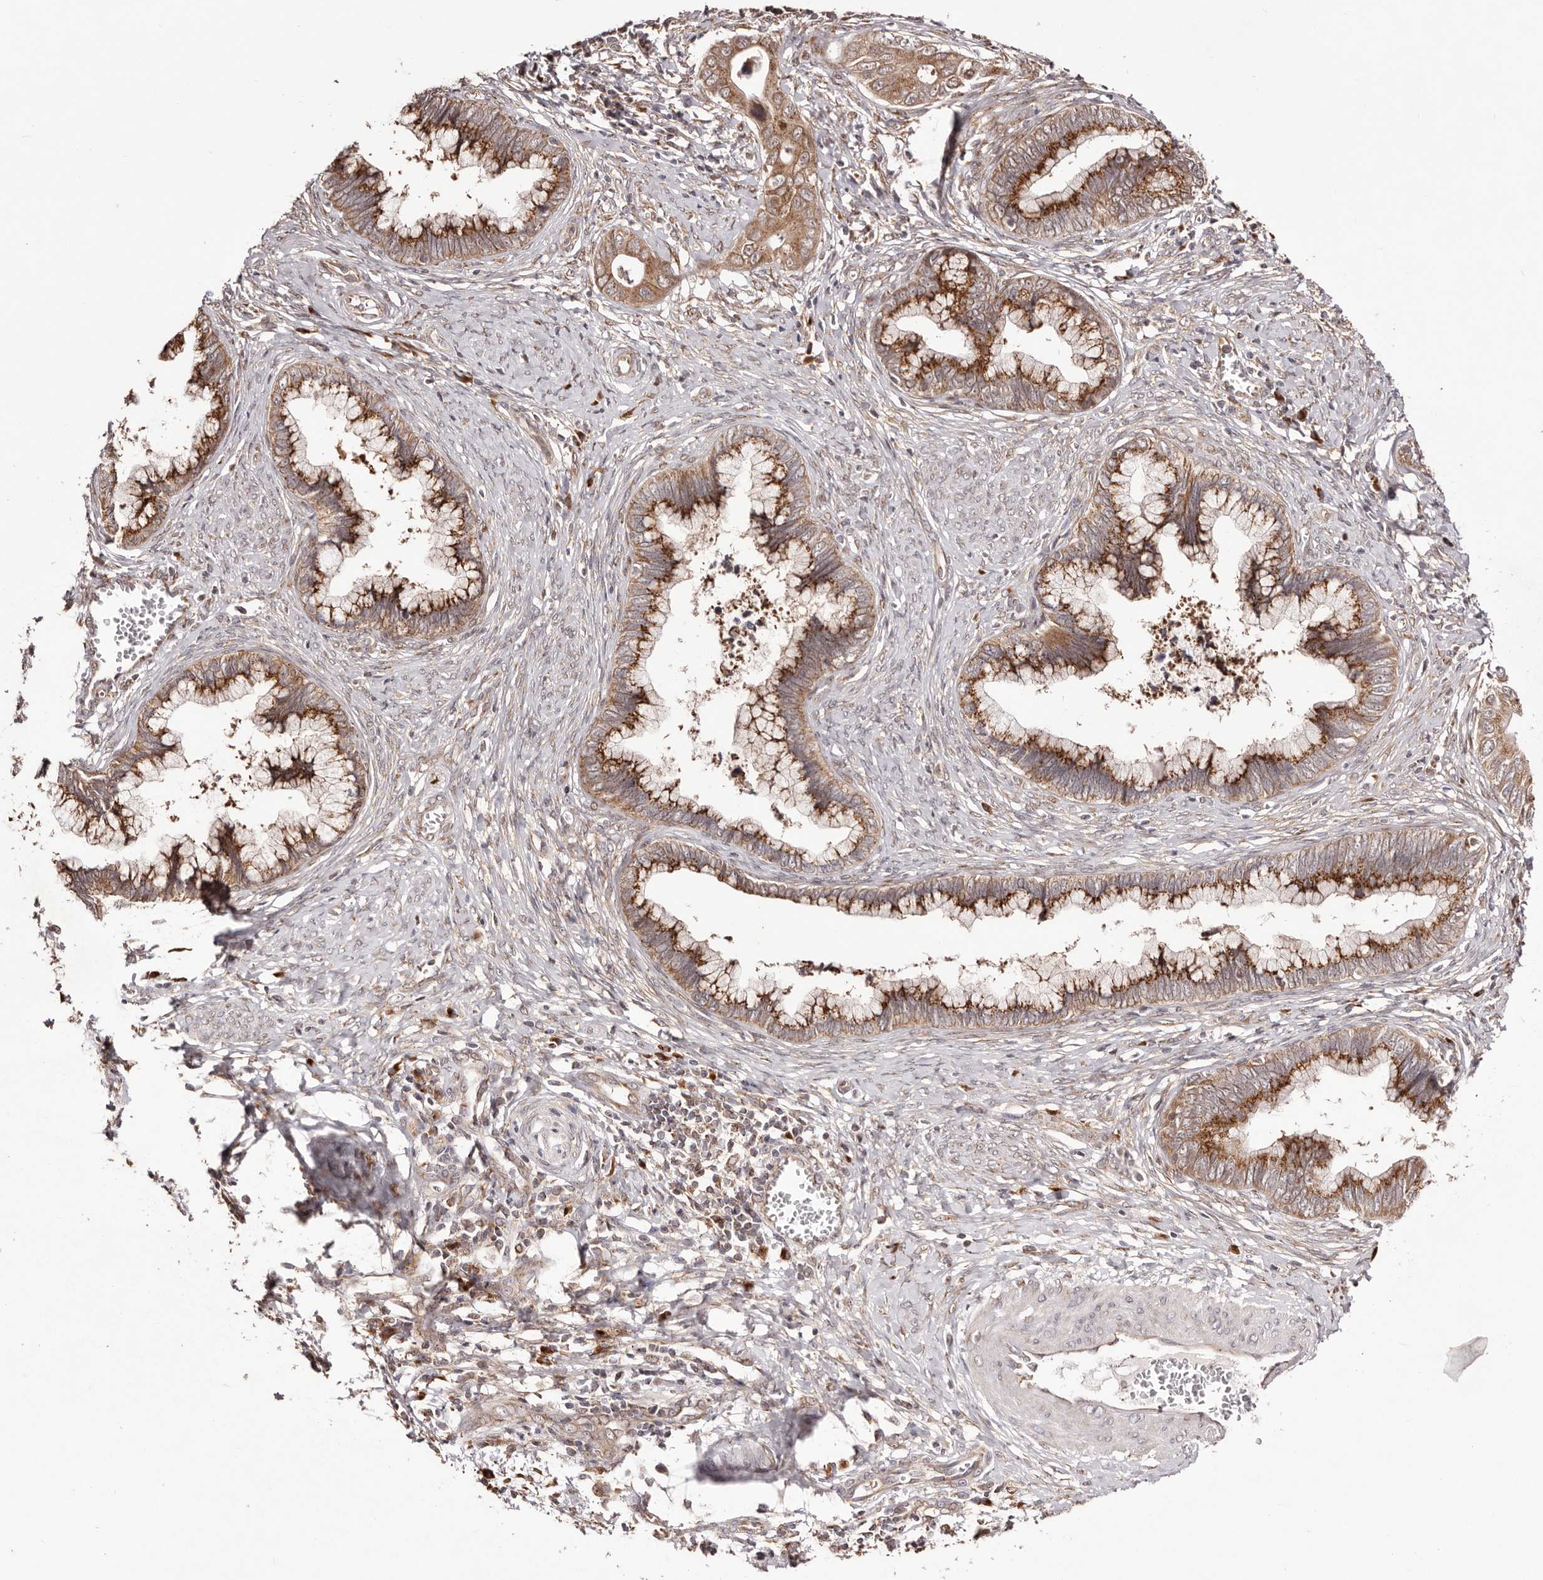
{"staining": {"intensity": "strong", "quantity": ">75%", "location": "cytoplasmic/membranous"}, "tissue": "cervical cancer", "cell_type": "Tumor cells", "image_type": "cancer", "snomed": [{"axis": "morphology", "description": "Adenocarcinoma, NOS"}, {"axis": "topography", "description": "Cervix"}], "caption": "Protein analysis of cervical cancer tissue shows strong cytoplasmic/membranous positivity in about >75% of tumor cells. (IHC, brightfield microscopy, high magnification).", "gene": "EGR3", "patient": {"sex": "female", "age": 44}}